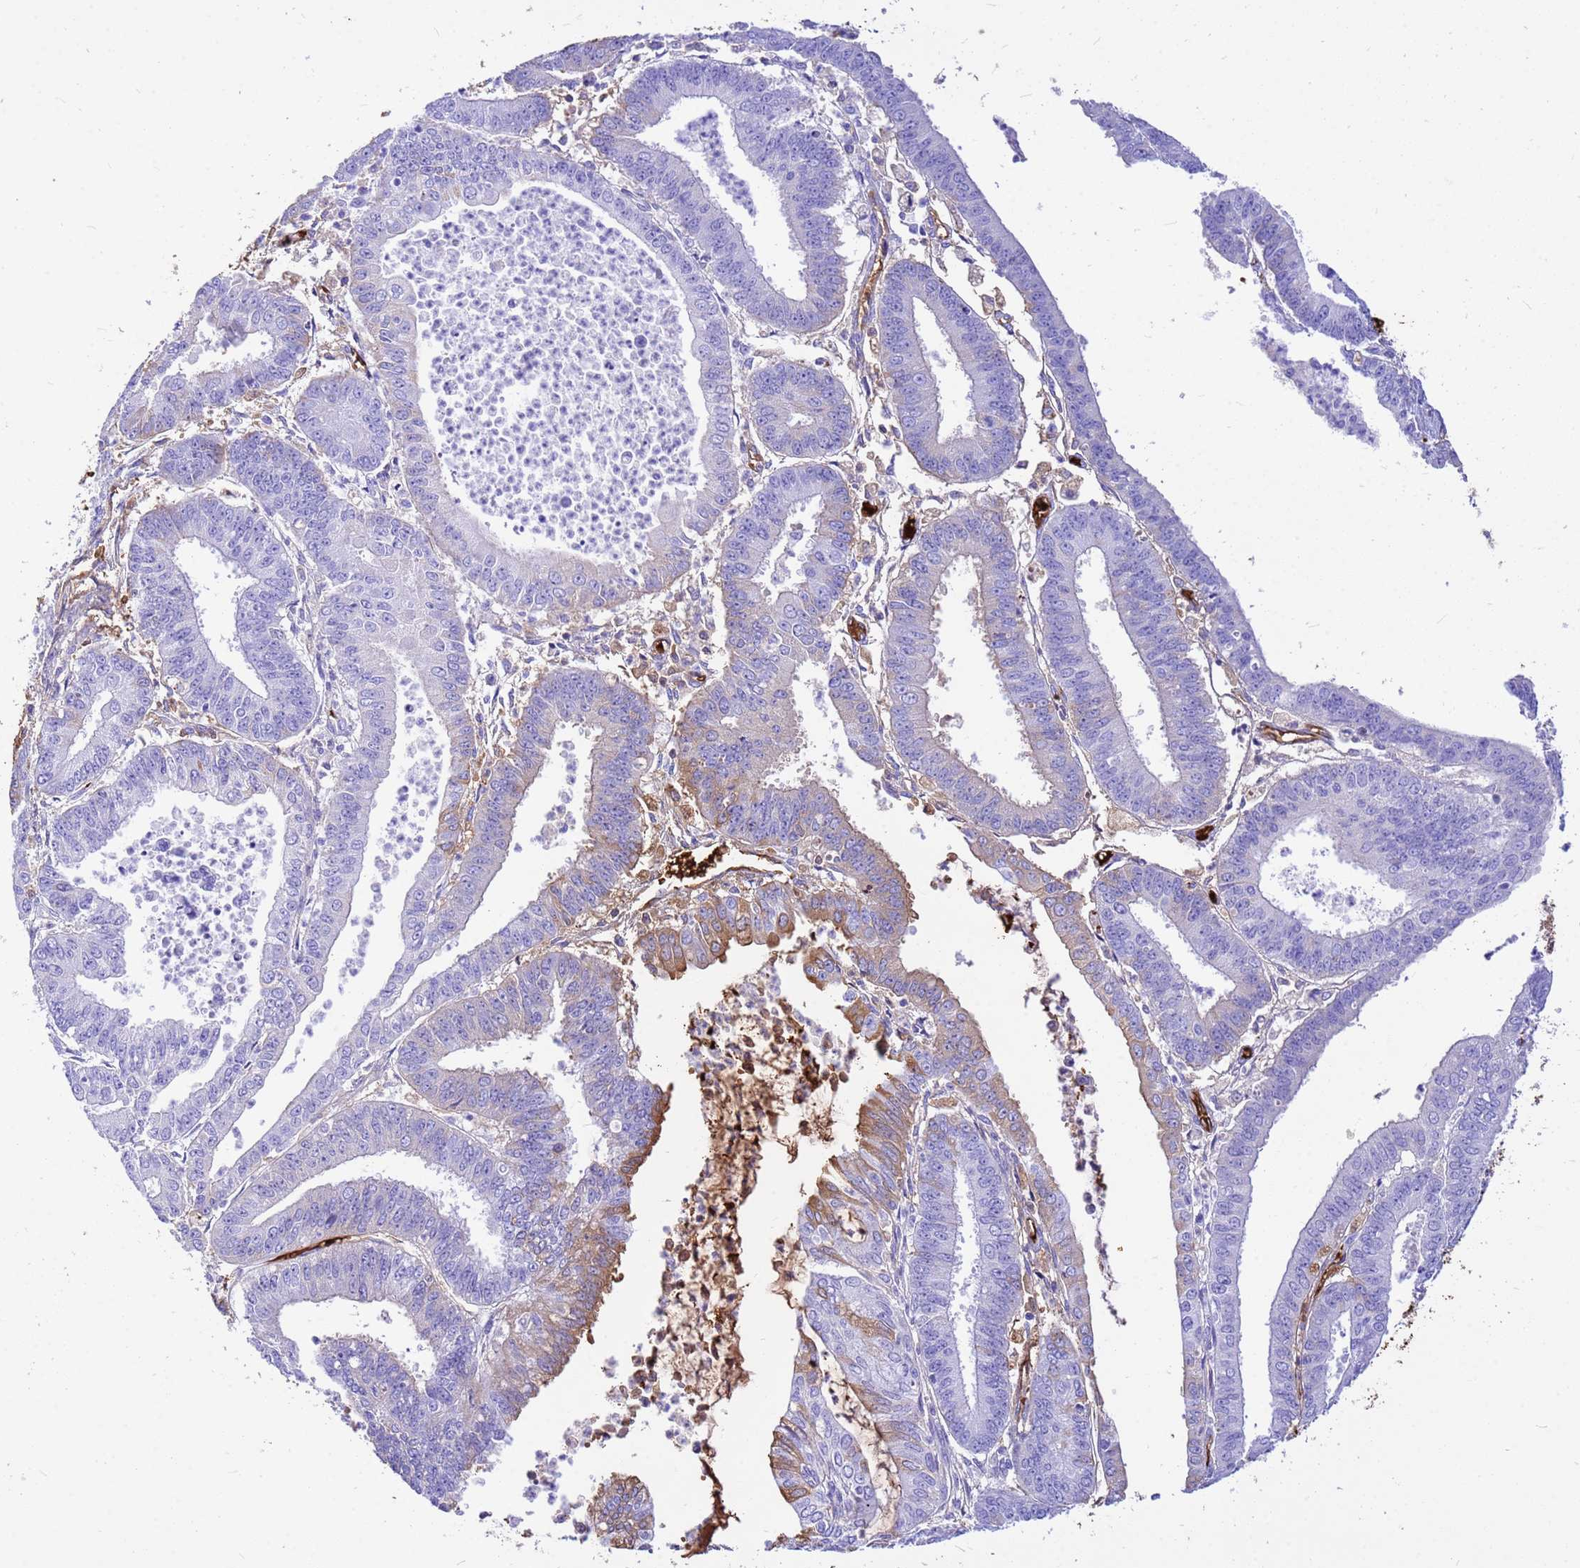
{"staining": {"intensity": "moderate", "quantity": "<25%", "location": "cytoplasmic/membranous"}, "tissue": "endometrial cancer", "cell_type": "Tumor cells", "image_type": "cancer", "snomed": [{"axis": "morphology", "description": "Adenocarcinoma, NOS"}, {"axis": "topography", "description": "Endometrium"}], "caption": "DAB (3,3'-diaminobenzidine) immunohistochemical staining of human endometrial cancer reveals moderate cytoplasmic/membranous protein expression in approximately <25% of tumor cells.", "gene": "HBA2", "patient": {"sex": "female", "age": 73}}